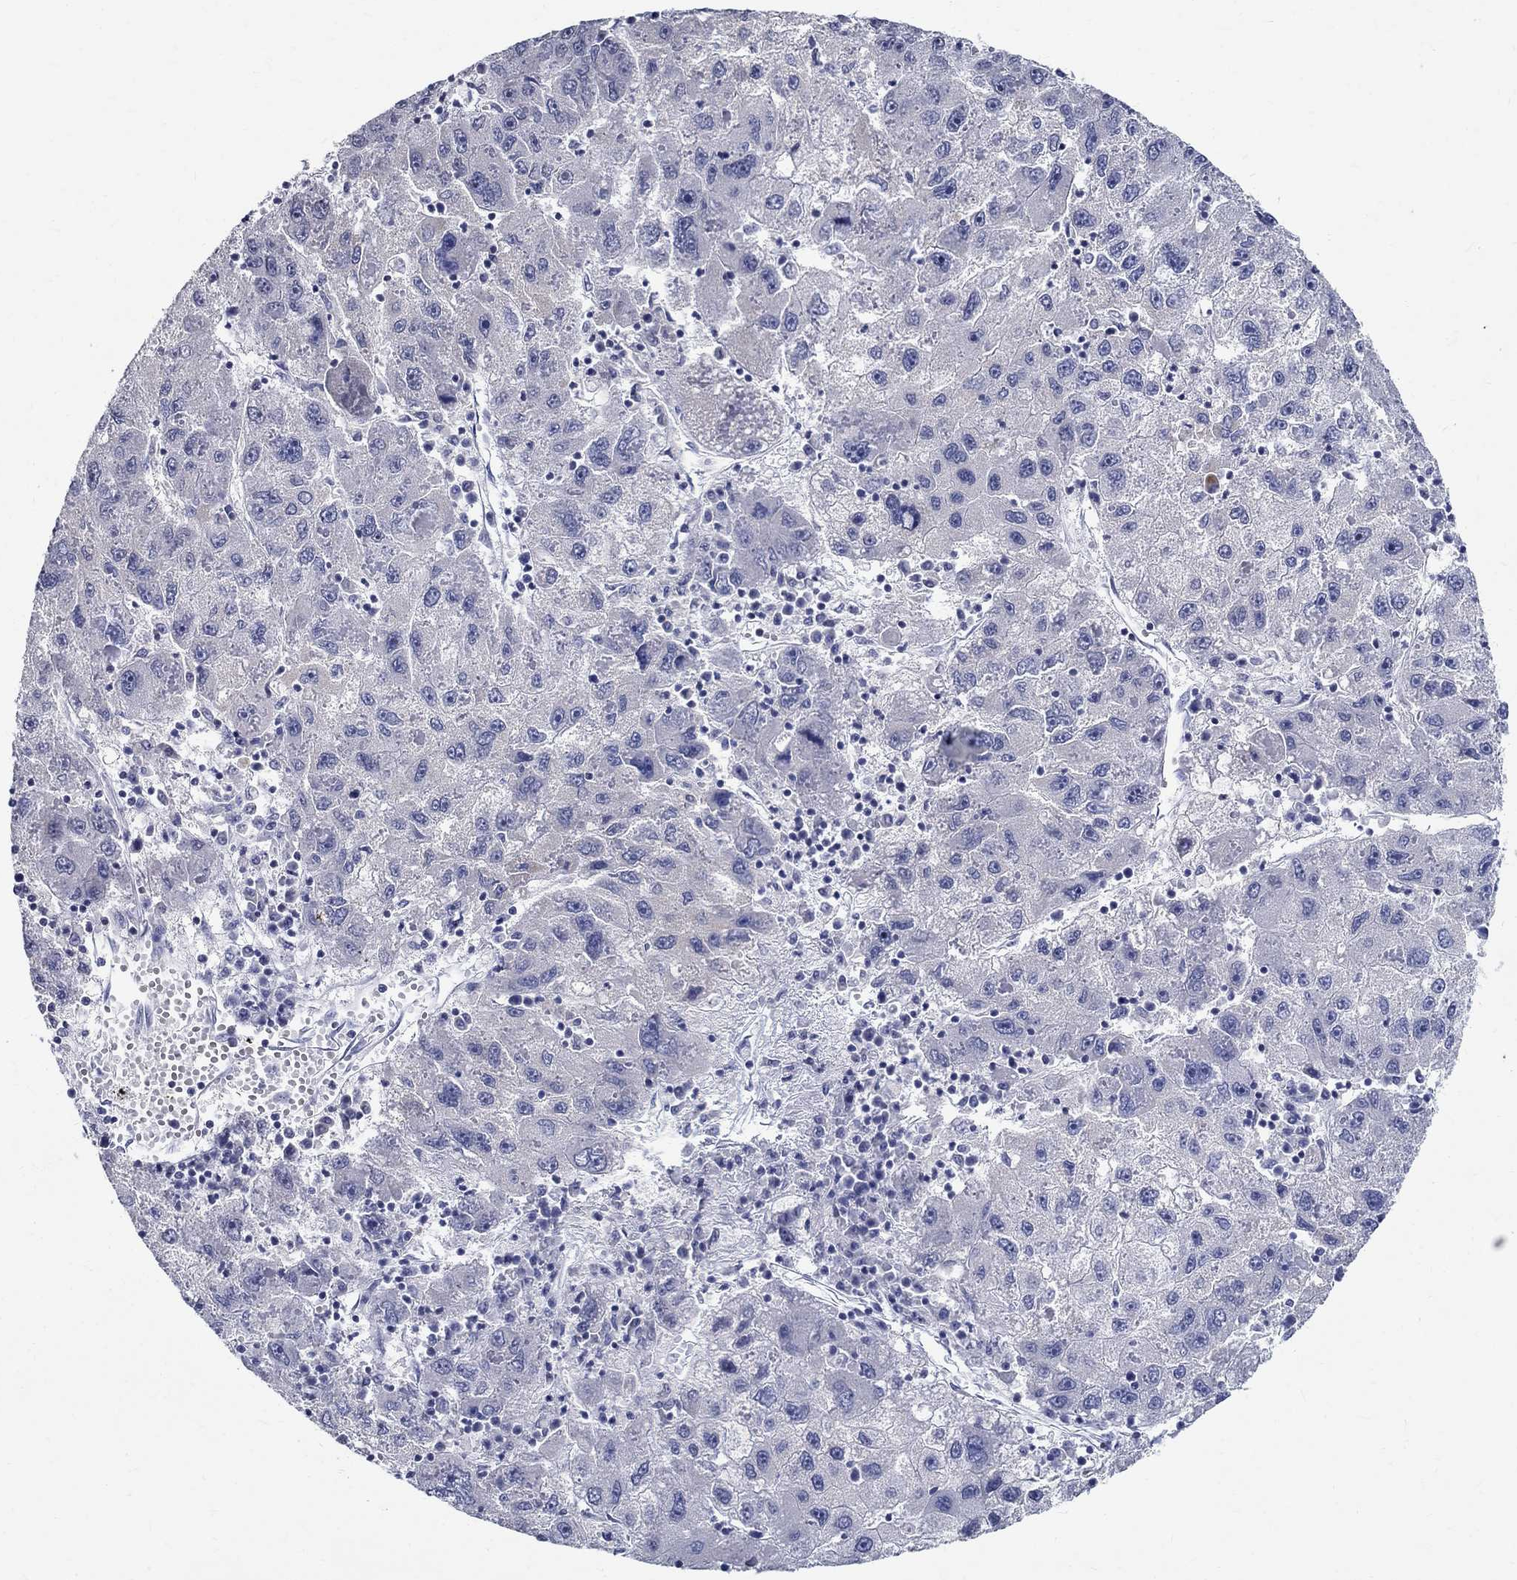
{"staining": {"intensity": "negative", "quantity": "none", "location": "none"}, "tissue": "liver cancer", "cell_type": "Tumor cells", "image_type": "cancer", "snomed": [{"axis": "morphology", "description": "Carcinoma, Hepatocellular, NOS"}, {"axis": "topography", "description": "Liver"}], "caption": "Tumor cells are negative for protein expression in human liver hepatocellular carcinoma.", "gene": "CETN1", "patient": {"sex": "male", "age": 75}}